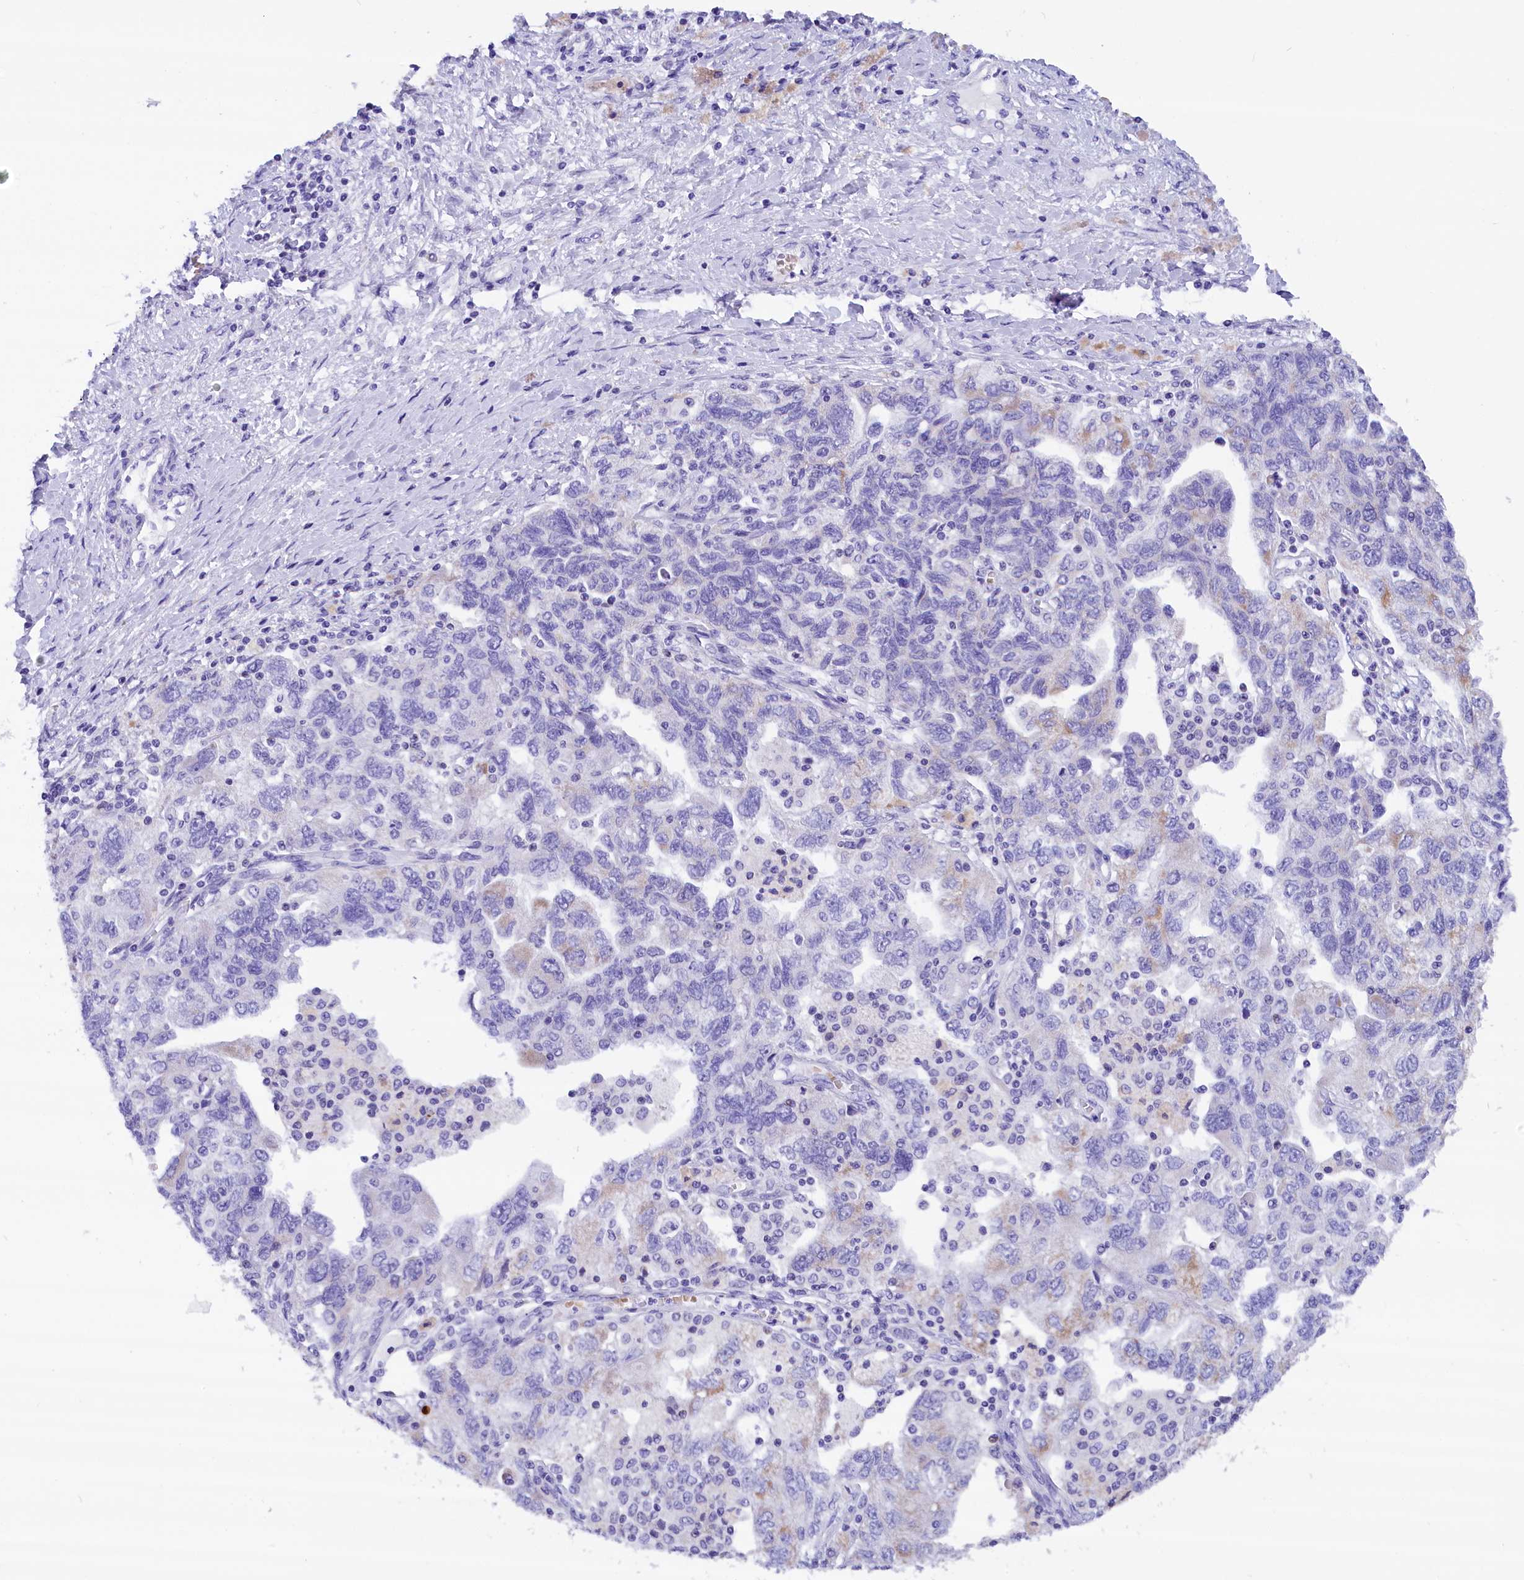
{"staining": {"intensity": "negative", "quantity": "none", "location": "none"}, "tissue": "ovarian cancer", "cell_type": "Tumor cells", "image_type": "cancer", "snomed": [{"axis": "morphology", "description": "Carcinoma, NOS"}, {"axis": "morphology", "description": "Cystadenocarcinoma, serous, NOS"}, {"axis": "topography", "description": "Ovary"}], "caption": "This is a micrograph of IHC staining of carcinoma (ovarian), which shows no staining in tumor cells.", "gene": "ABAT", "patient": {"sex": "female", "age": 69}}